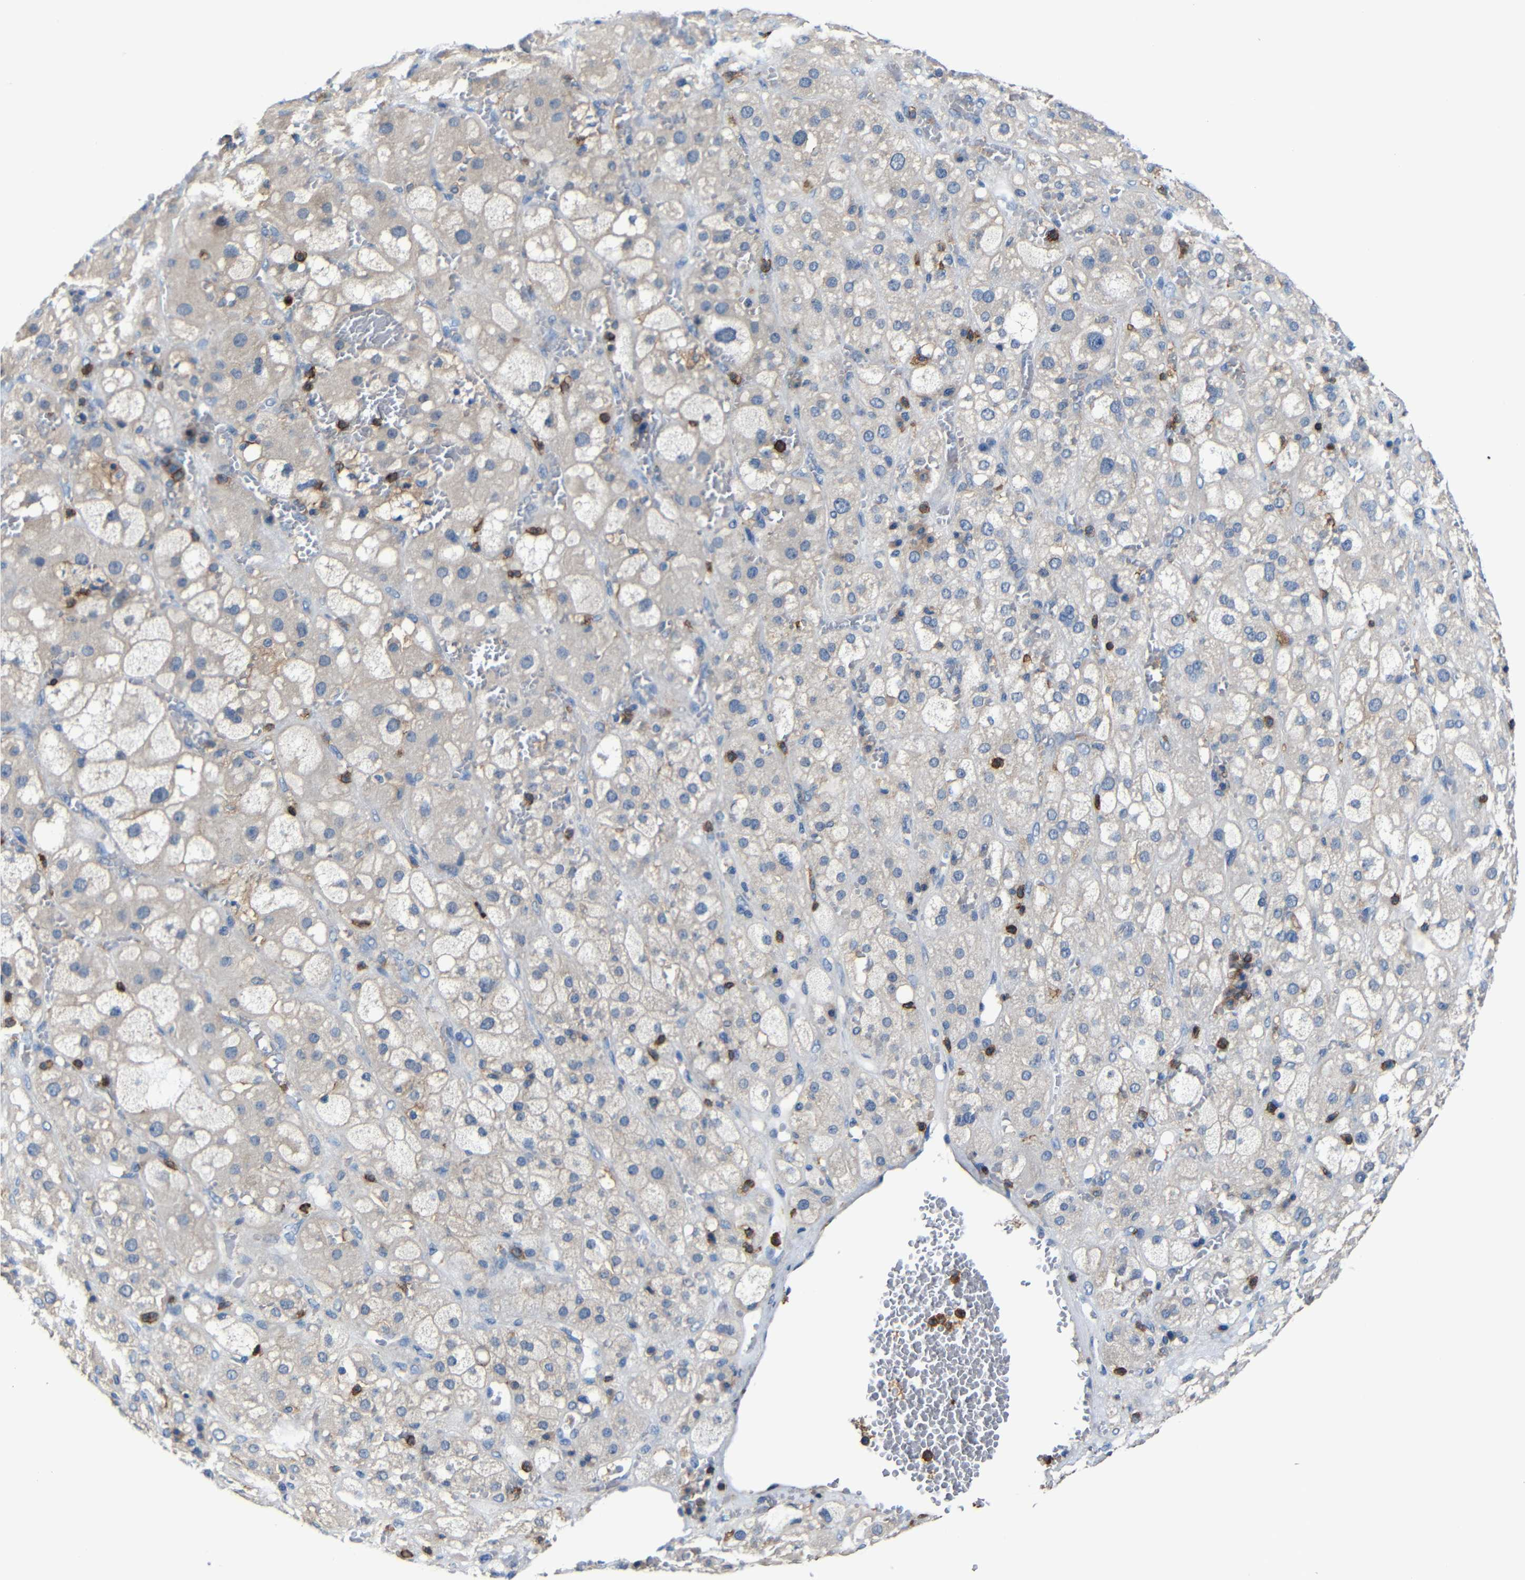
{"staining": {"intensity": "weak", "quantity": "<25%", "location": "cytoplasmic/membranous"}, "tissue": "adrenal gland", "cell_type": "Glandular cells", "image_type": "normal", "snomed": [{"axis": "morphology", "description": "Normal tissue, NOS"}, {"axis": "topography", "description": "Adrenal gland"}], "caption": "Benign adrenal gland was stained to show a protein in brown. There is no significant staining in glandular cells. Nuclei are stained in blue.", "gene": "P2RY12", "patient": {"sex": "female", "age": 47}}